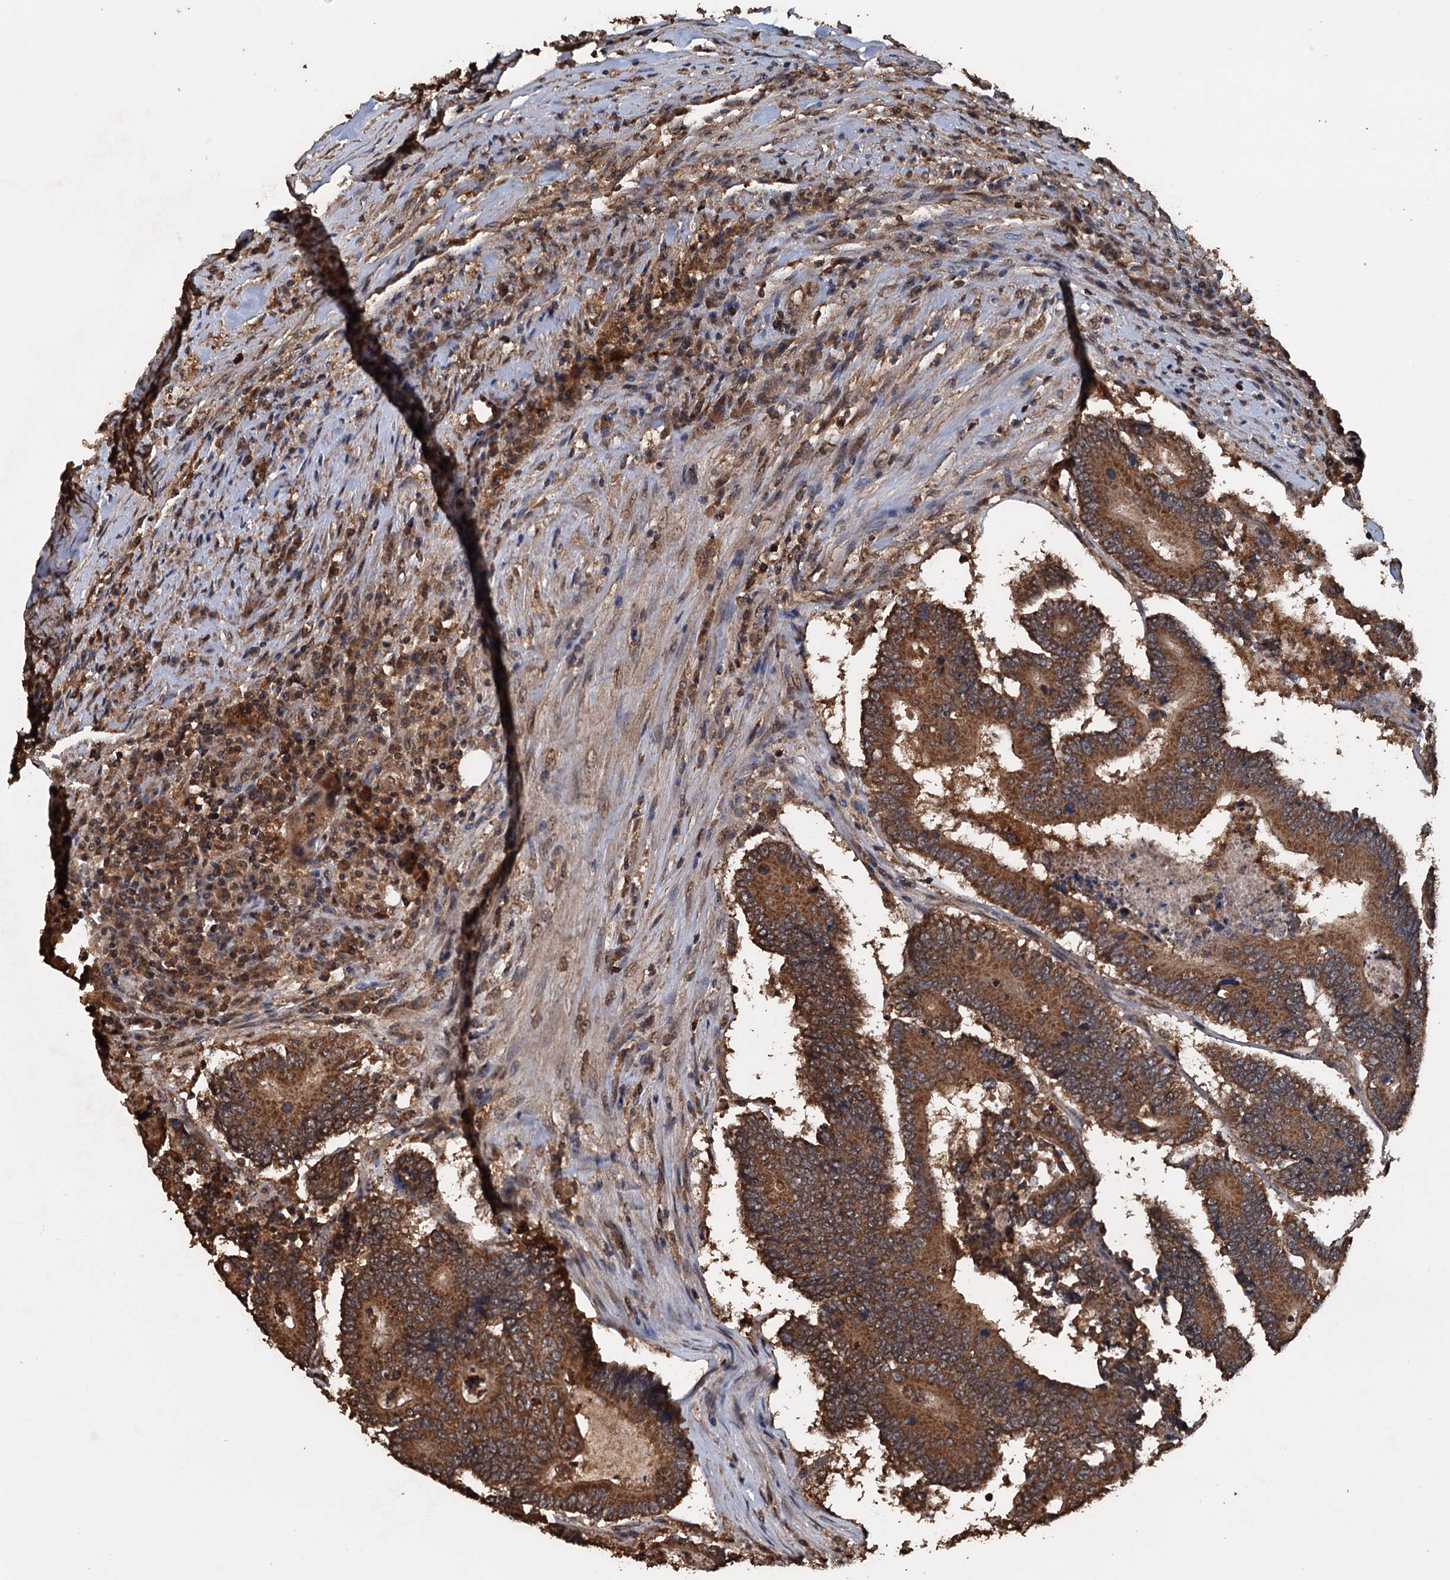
{"staining": {"intensity": "moderate", "quantity": ">75%", "location": "cytoplasmic/membranous"}, "tissue": "colorectal cancer", "cell_type": "Tumor cells", "image_type": "cancer", "snomed": [{"axis": "morphology", "description": "Adenocarcinoma, NOS"}, {"axis": "topography", "description": "Colon"}], "caption": "The micrograph displays immunohistochemical staining of colorectal adenocarcinoma. There is moderate cytoplasmic/membranous expression is identified in about >75% of tumor cells.", "gene": "PSMD9", "patient": {"sex": "male", "age": 83}}